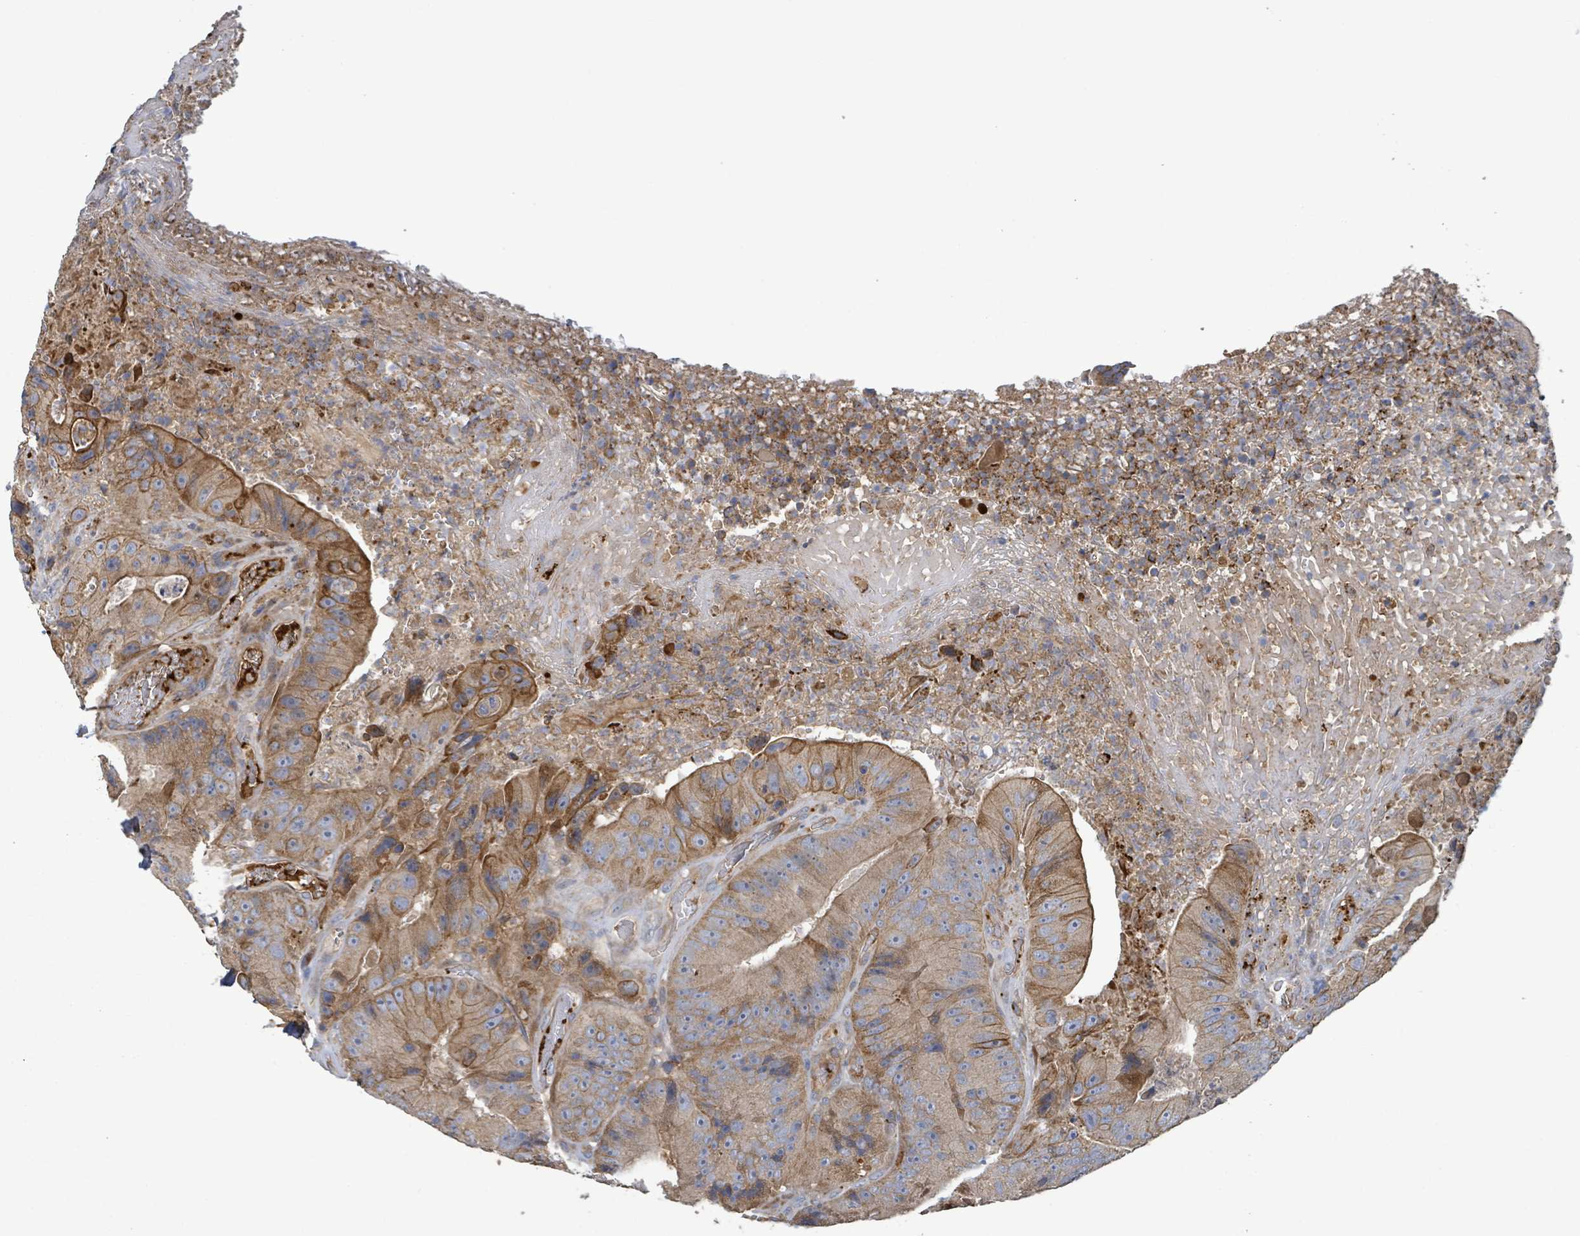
{"staining": {"intensity": "moderate", "quantity": ">75%", "location": "cytoplasmic/membranous"}, "tissue": "colorectal cancer", "cell_type": "Tumor cells", "image_type": "cancer", "snomed": [{"axis": "morphology", "description": "Adenocarcinoma, NOS"}, {"axis": "topography", "description": "Colon"}], "caption": "High-magnification brightfield microscopy of colorectal cancer stained with DAB (3,3'-diaminobenzidine) (brown) and counterstained with hematoxylin (blue). tumor cells exhibit moderate cytoplasmic/membranous expression is appreciated in approximately>75% of cells.", "gene": "PLAAT1", "patient": {"sex": "female", "age": 86}}